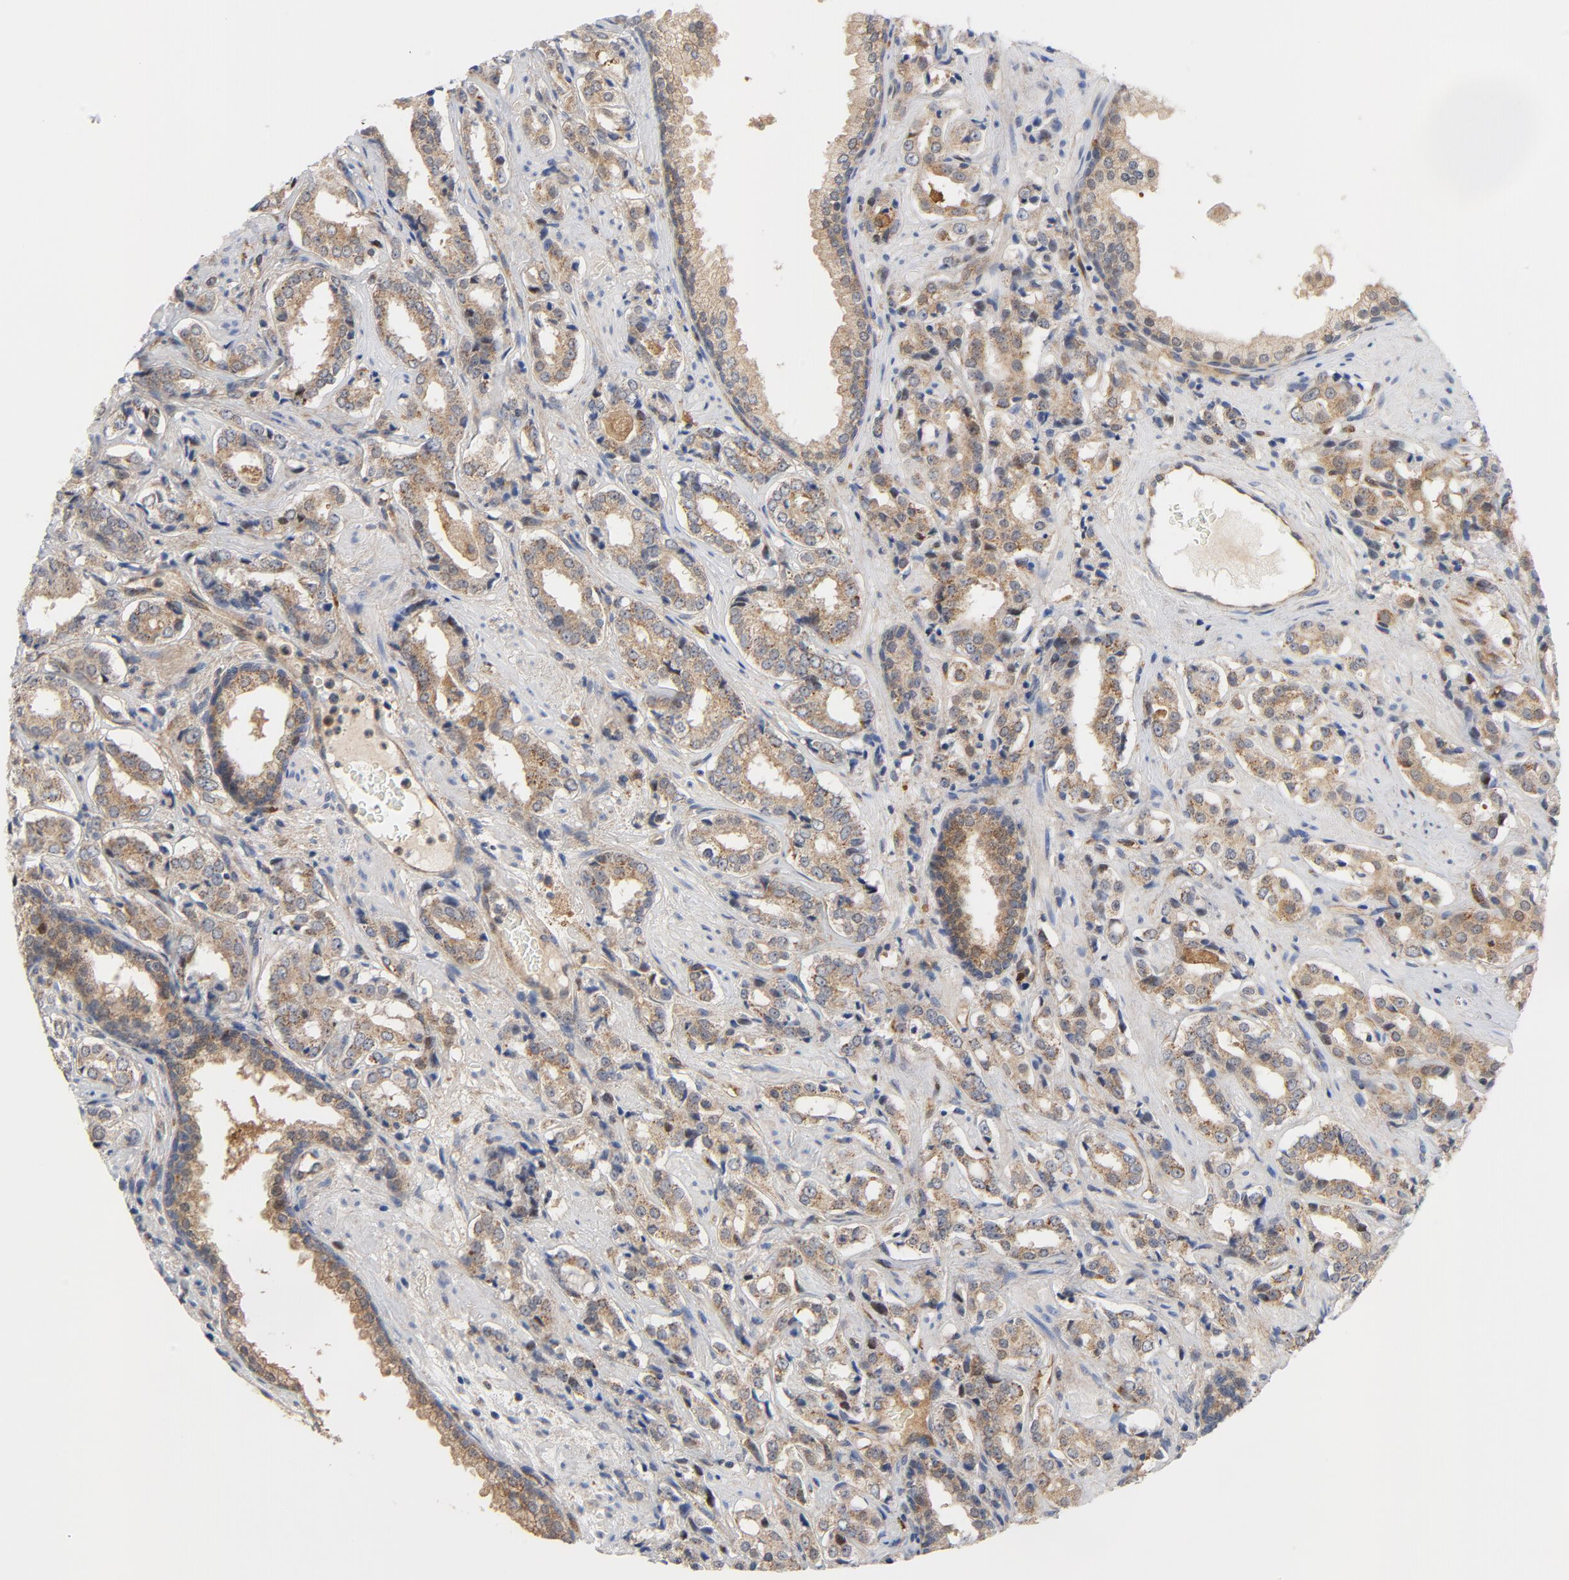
{"staining": {"intensity": "moderate", "quantity": ">75%", "location": "cytoplasmic/membranous"}, "tissue": "prostate cancer", "cell_type": "Tumor cells", "image_type": "cancer", "snomed": [{"axis": "morphology", "description": "Adenocarcinoma, Medium grade"}, {"axis": "topography", "description": "Prostate"}], "caption": "The immunohistochemical stain labels moderate cytoplasmic/membranous expression in tumor cells of prostate cancer (medium-grade adenocarcinoma) tissue. The staining is performed using DAB (3,3'-diaminobenzidine) brown chromogen to label protein expression. The nuclei are counter-stained blue using hematoxylin.", "gene": "RAPGEF4", "patient": {"sex": "male", "age": 60}}